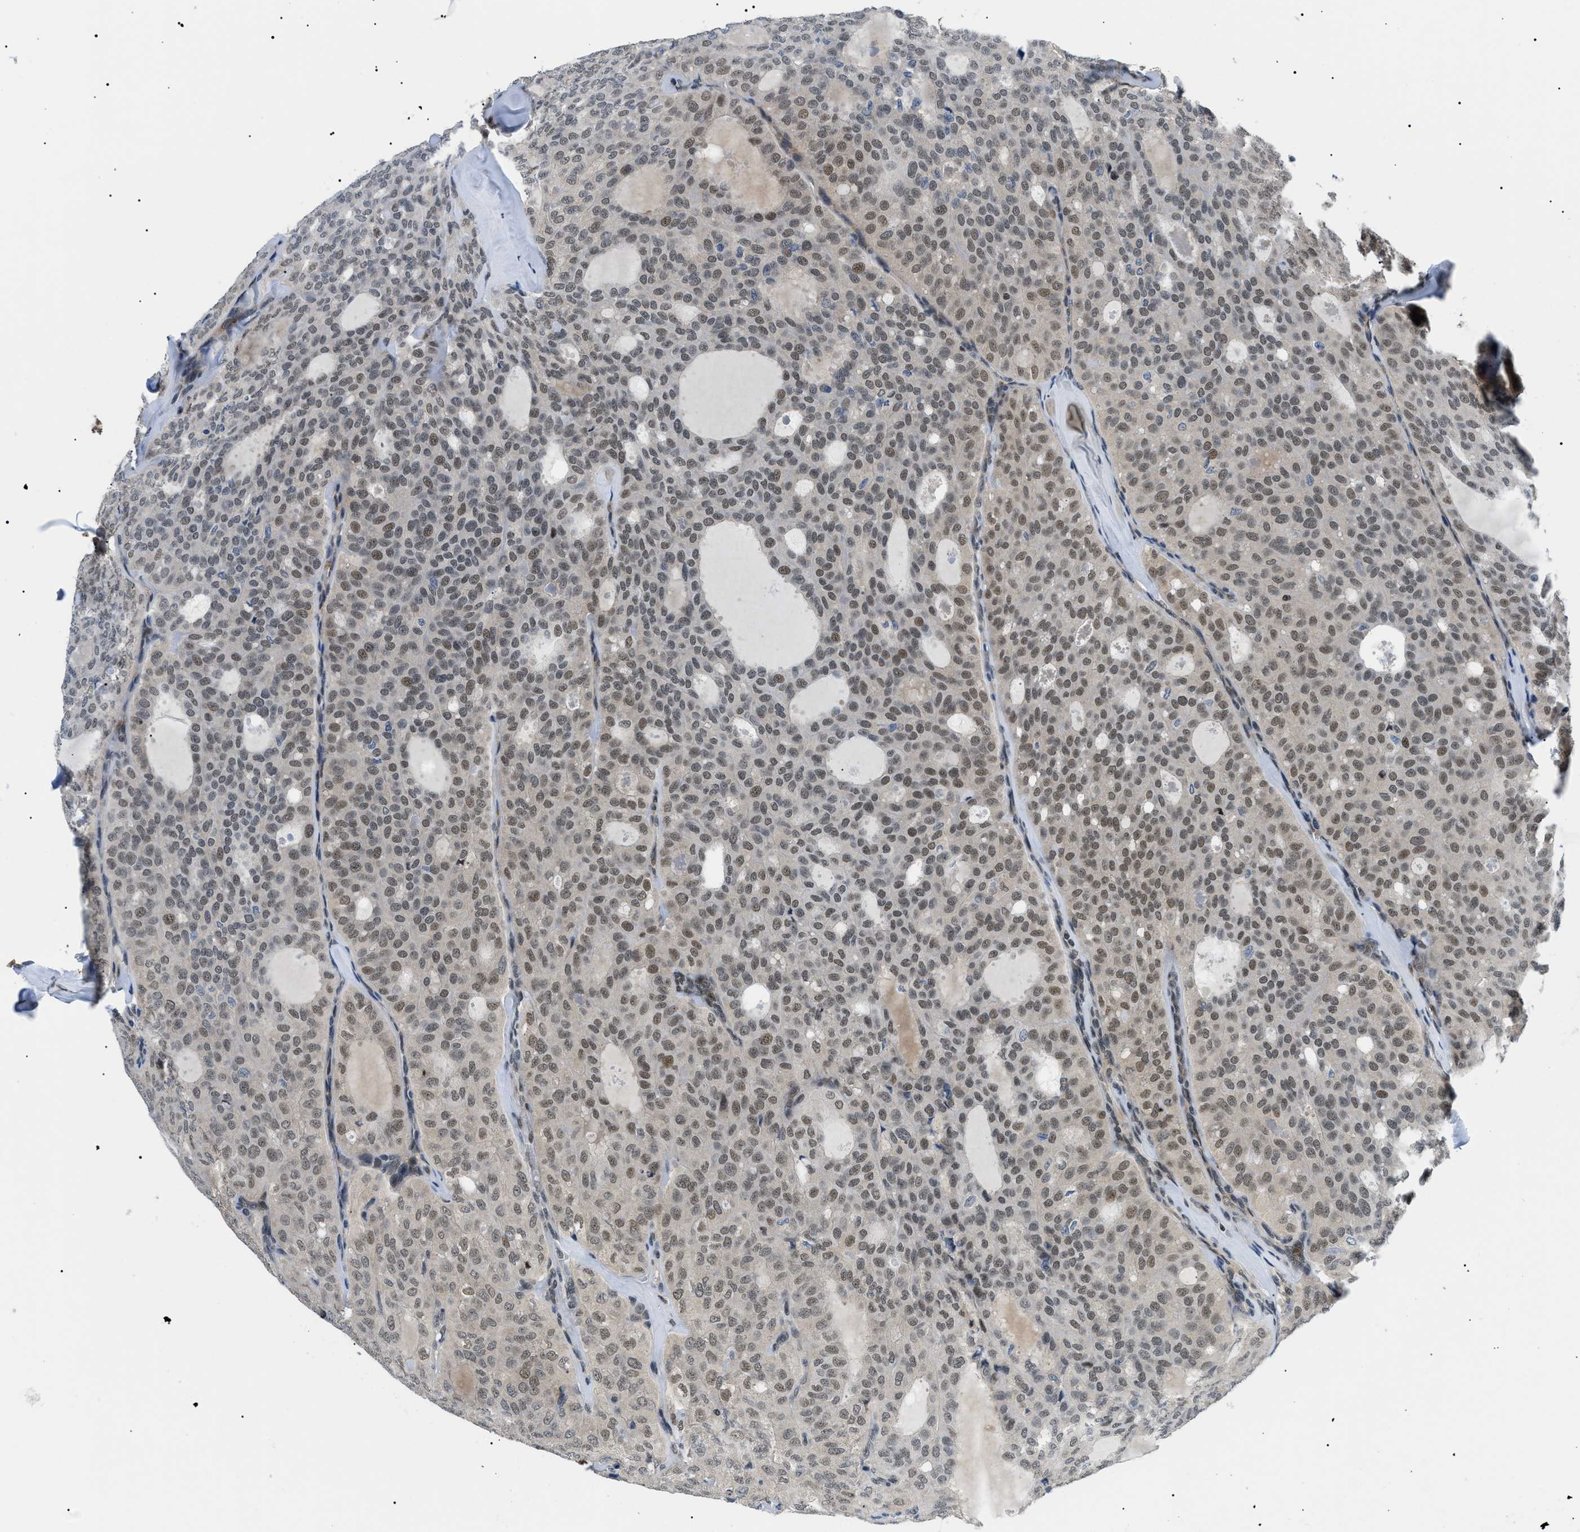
{"staining": {"intensity": "moderate", "quantity": ">75%", "location": "nuclear"}, "tissue": "thyroid cancer", "cell_type": "Tumor cells", "image_type": "cancer", "snomed": [{"axis": "morphology", "description": "Follicular adenoma carcinoma, NOS"}, {"axis": "topography", "description": "Thyroid gland"}], "caption": "This is a histology image of immunohistochemistry (IHC) staining of follicular adenoma carcinoma (thyroid), which shows moderate expression in the nuclear of tumor cells.", "gene": "RBM15", "patient": {"sex": "male", "age": 75}}